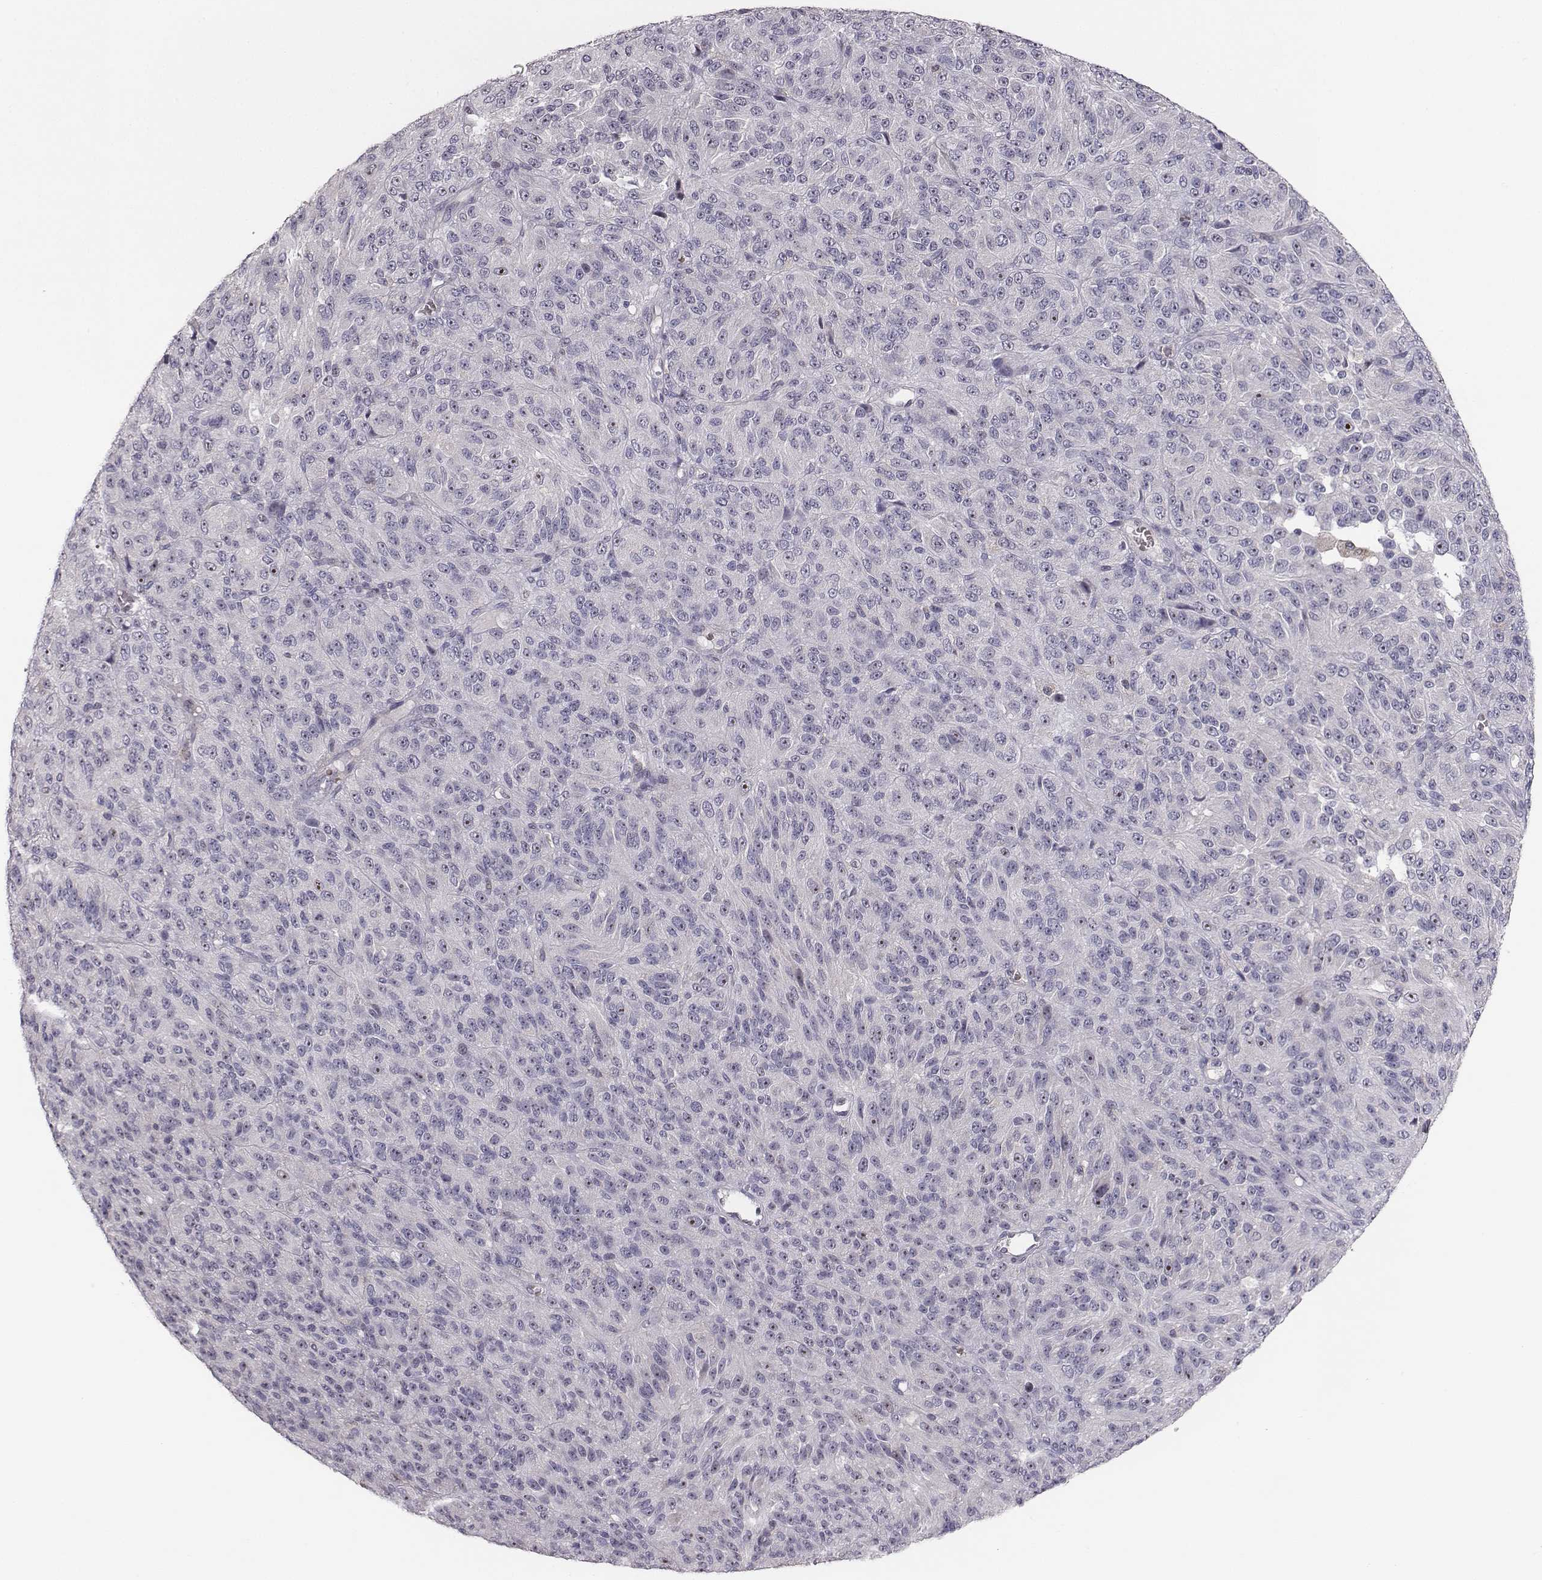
{"staining": {"intensity": "negative", "quantity": "none", "location": "none"}, "tissue": "melanoma", "cell_type": "Tumor cells", "image_type": "cancer", "snomed": [{"axis": "morphology", "description": "Malignant melanoma, Metastatic site"}, {"axis": "topography", "description": "Brain"}], "caption": "High power microscopy histopathology image of an immunohistochemistry (IHC) photomicrograph of malignant melanoma (metastatic site), revealing no significant expression in tumor cells. Nuclei are stained in blue.", "gene": "NIFK", "patient": {"sex": "female", "age": 56}}